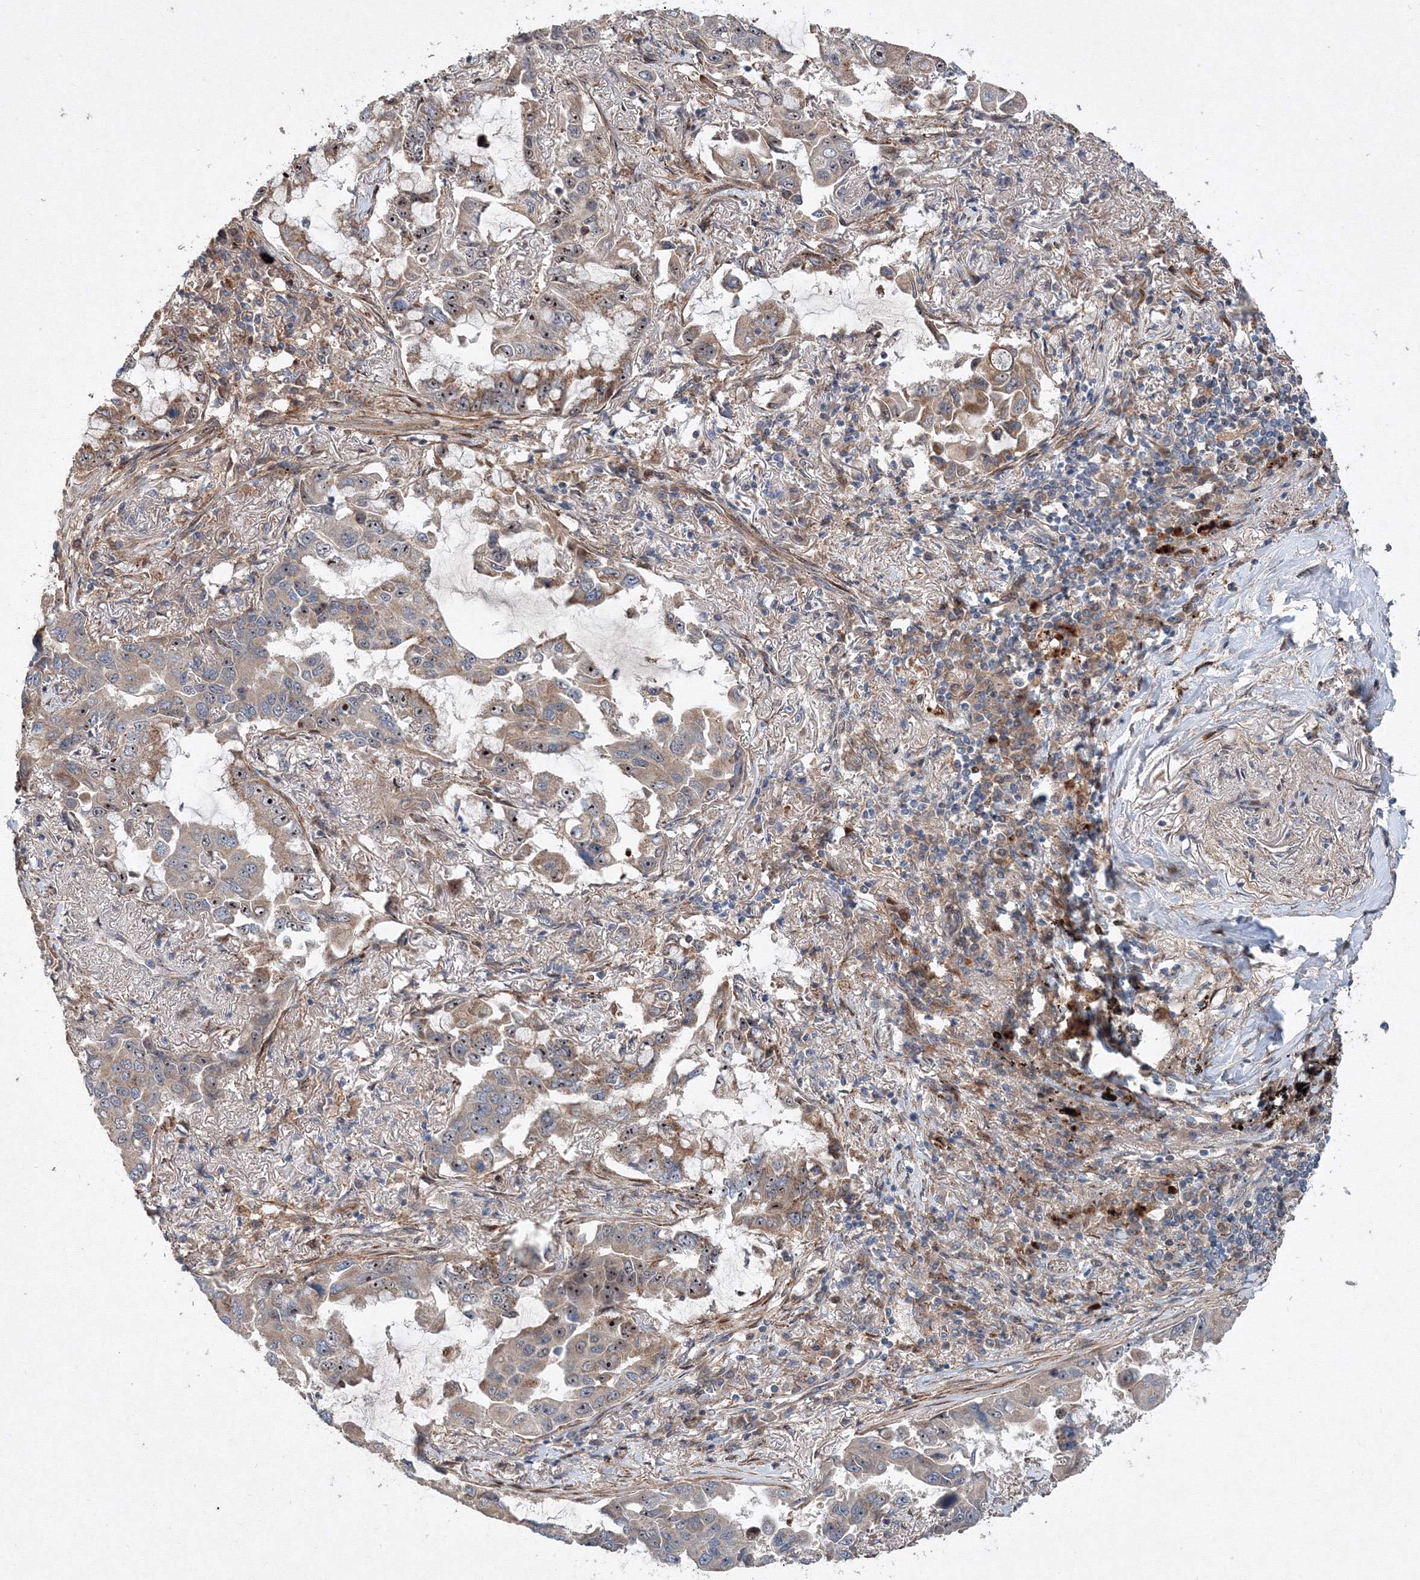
{"staining": {"intensity": "moderate", "quantity": "<25%", "location": "cytoplasmic/membranous,nuclear"}, "tissue": "lung cancer", "cell_type": "Tumor cells", "image_type": "cancer", "snomed": [{"axis": "morphology", "description": "Adenocarcinoma, NOS"}, {"axis": "topography", "description": "Lung"}], "caption": "IHC histopathology image of neoplastic tissue: human lung cancer stained using IHC displays low levels of moderate protein expression localized specifically in the cytoplasmic/membranous and nuclear of tumor cells, appearing as a cytoplasmic/membranous and nuclear brown color.", "gene": "ANKAR", "patient": {"sex": "male", "age": 64}}